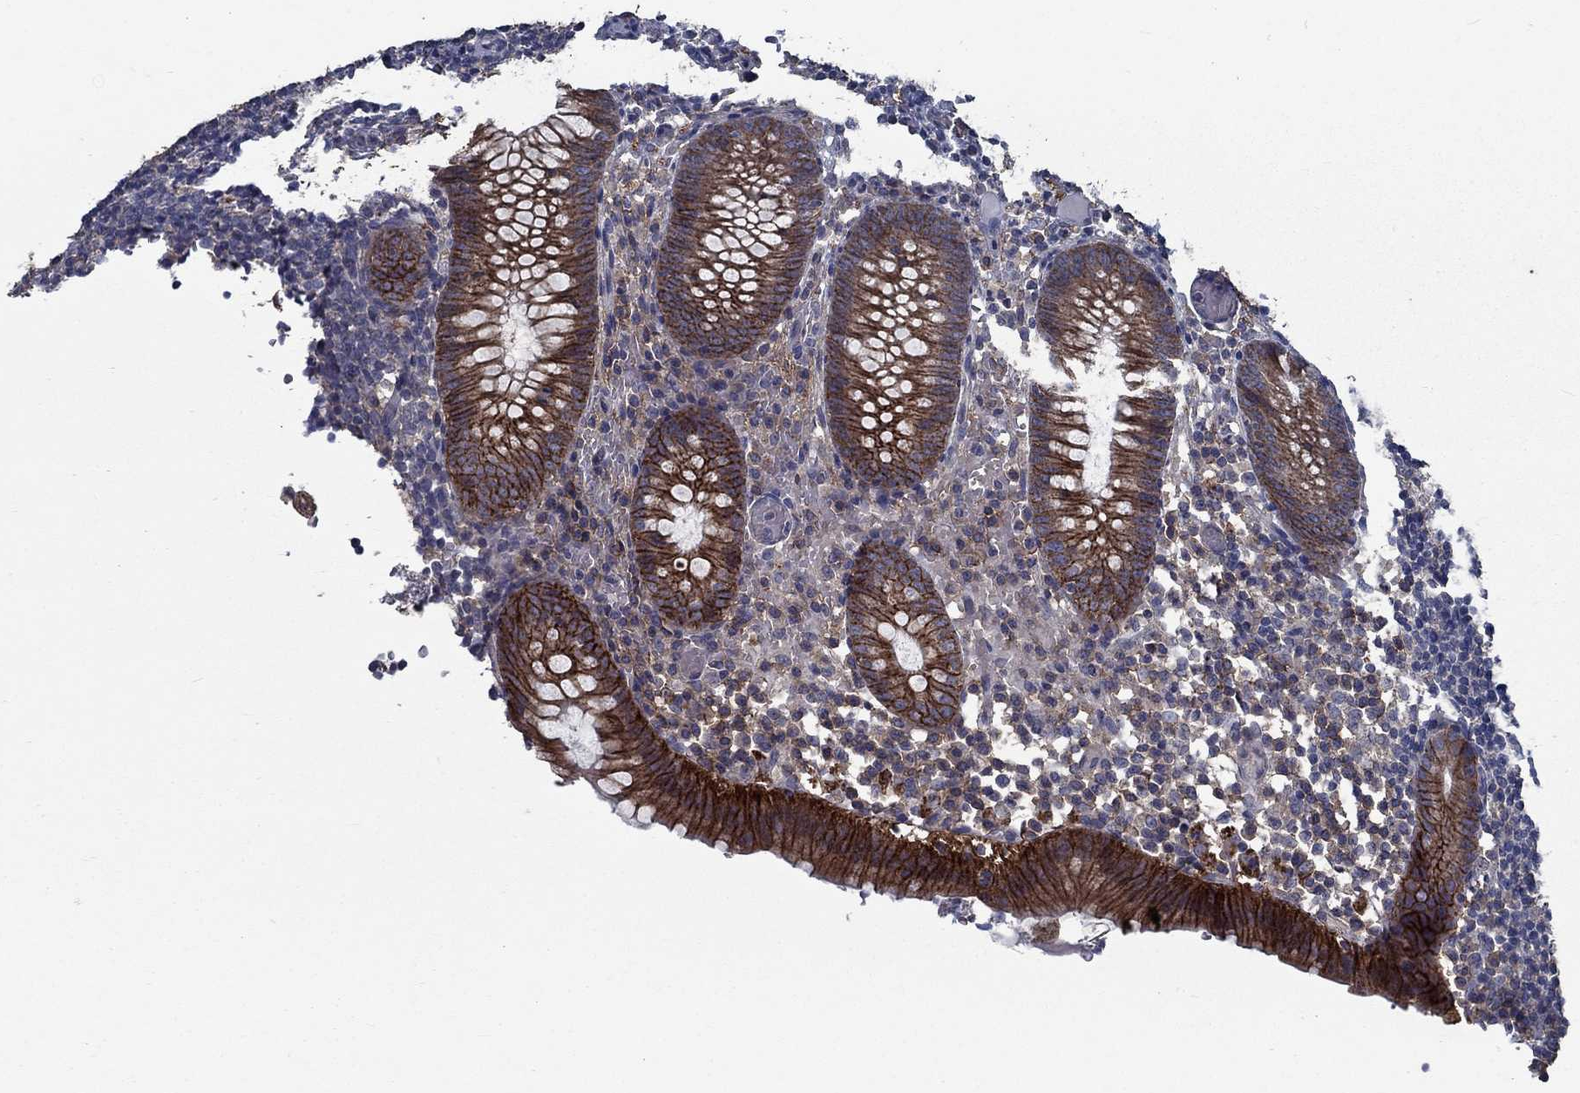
{"staining": {"intensity": "strong", "quantity": "25%-75%", "location": "cytoplasmic/membranous"}, "tissue": "appendix", "cell_type": "Glandular cells", "image_type": "normal", "snomed": [{"axis": "morphology", "description": "Normal tissue, NOS"}, {"axis": "topography", "description": "Appendix"}], "caption": "IHC micrograph of normal human appendix stained for a protein (brown), which shows high levels of strong cytoplasmic/membranous expression in approximately 25%-75% of glandular cells.", "gene": "SLC44A1", "patient": {"sex": "female", "age": 40}}